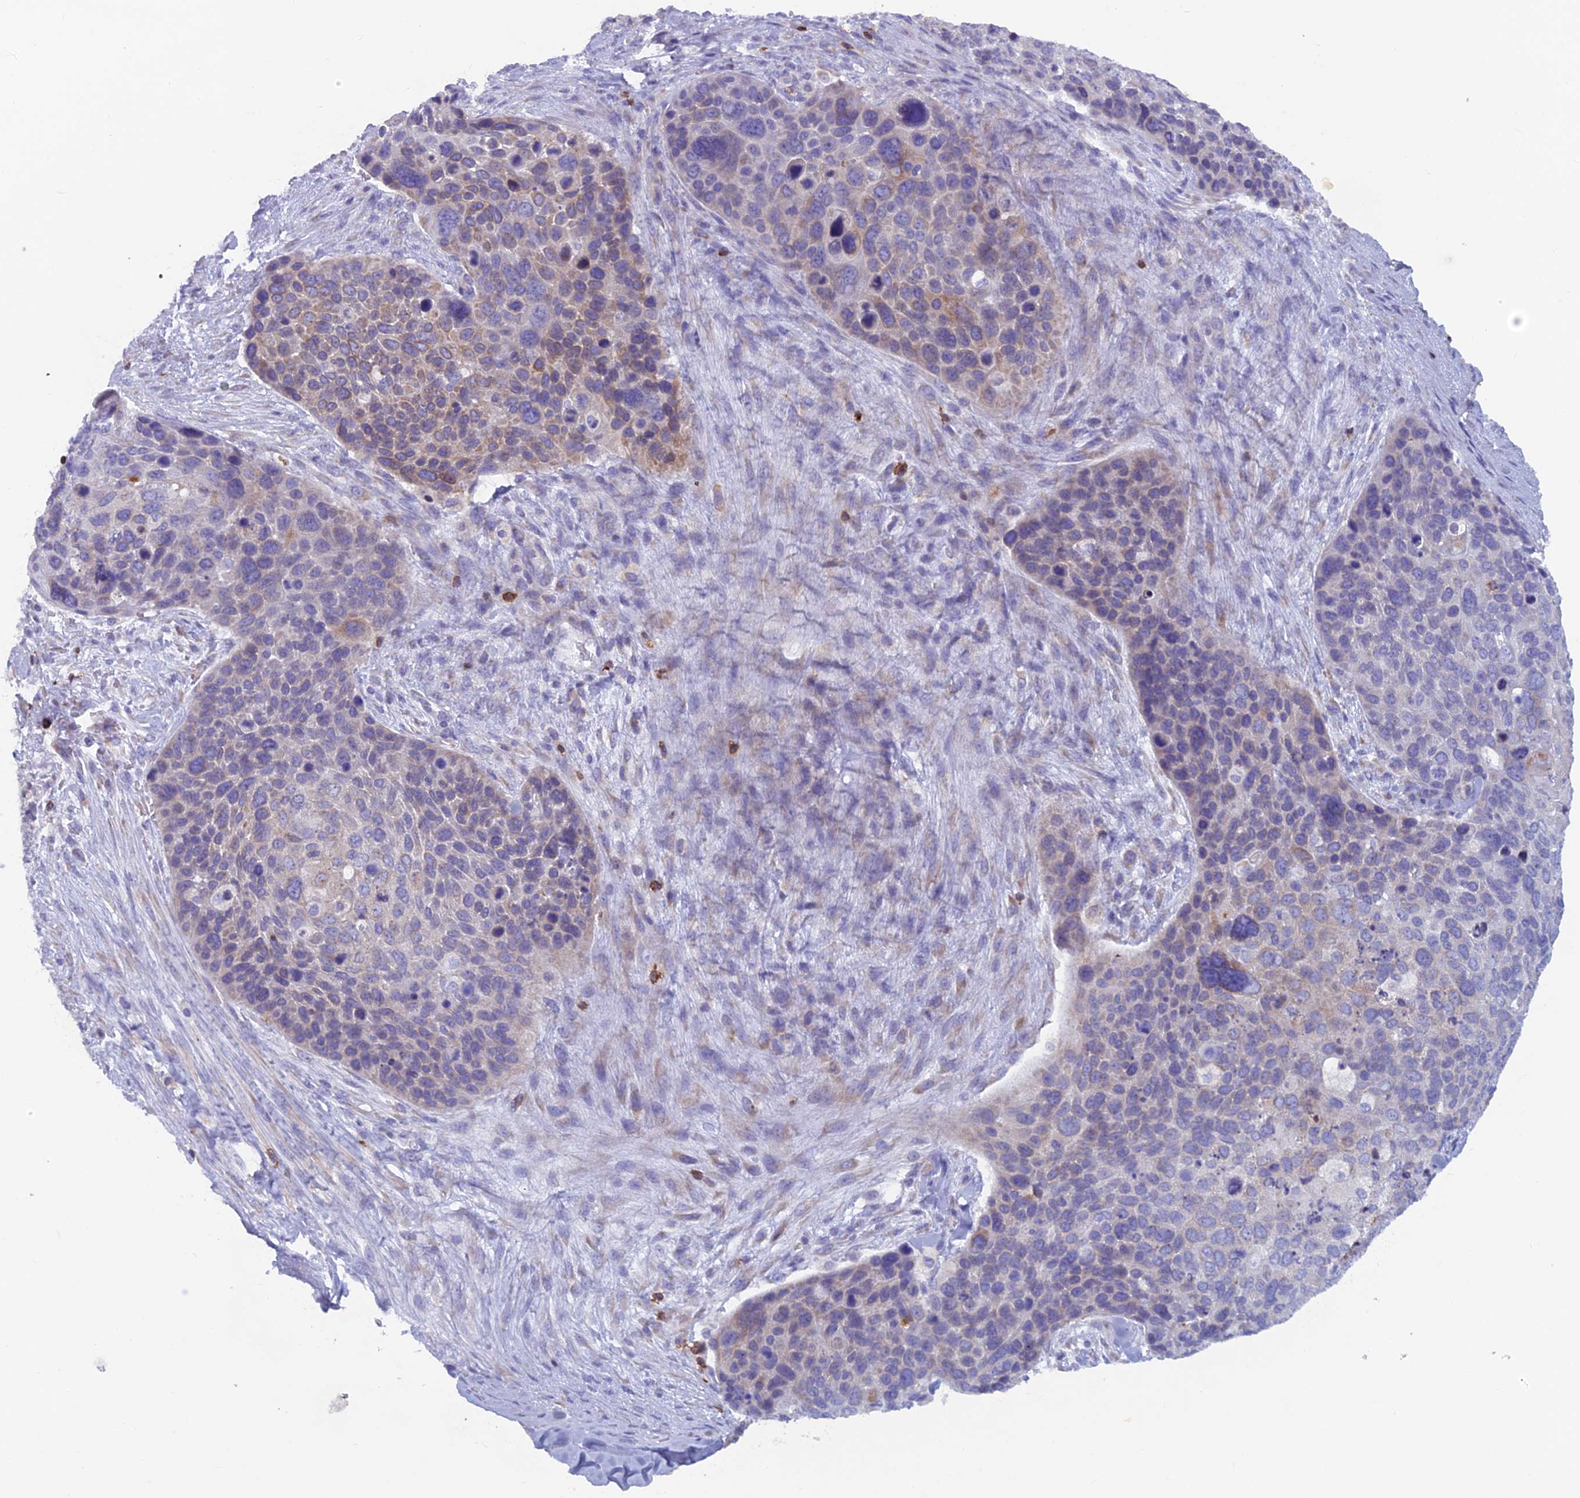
{"staining": {"intensity": "weak", "quantity": "<25%", "location": "cytoplasmic/membranous"}, "tissue": "skin cancer", "cell_type": "Tumor cells", "image_type": "cancer", "snomed": [{"axis": "morphology", "description": "Basal cell carcinoma"}, {"axis": "topography", "description": "Skin"}], "caption": "Tumor cells show no significant expression in skin basal cell carcinoma. The staining was performed using DAB to visualize the protein expression in brown, while the nuclei were stained in blue with hematoxylin (Magnification: 20x).", "gene": "ABI3BP", "patient": {"sex": "female", "age": 74}}